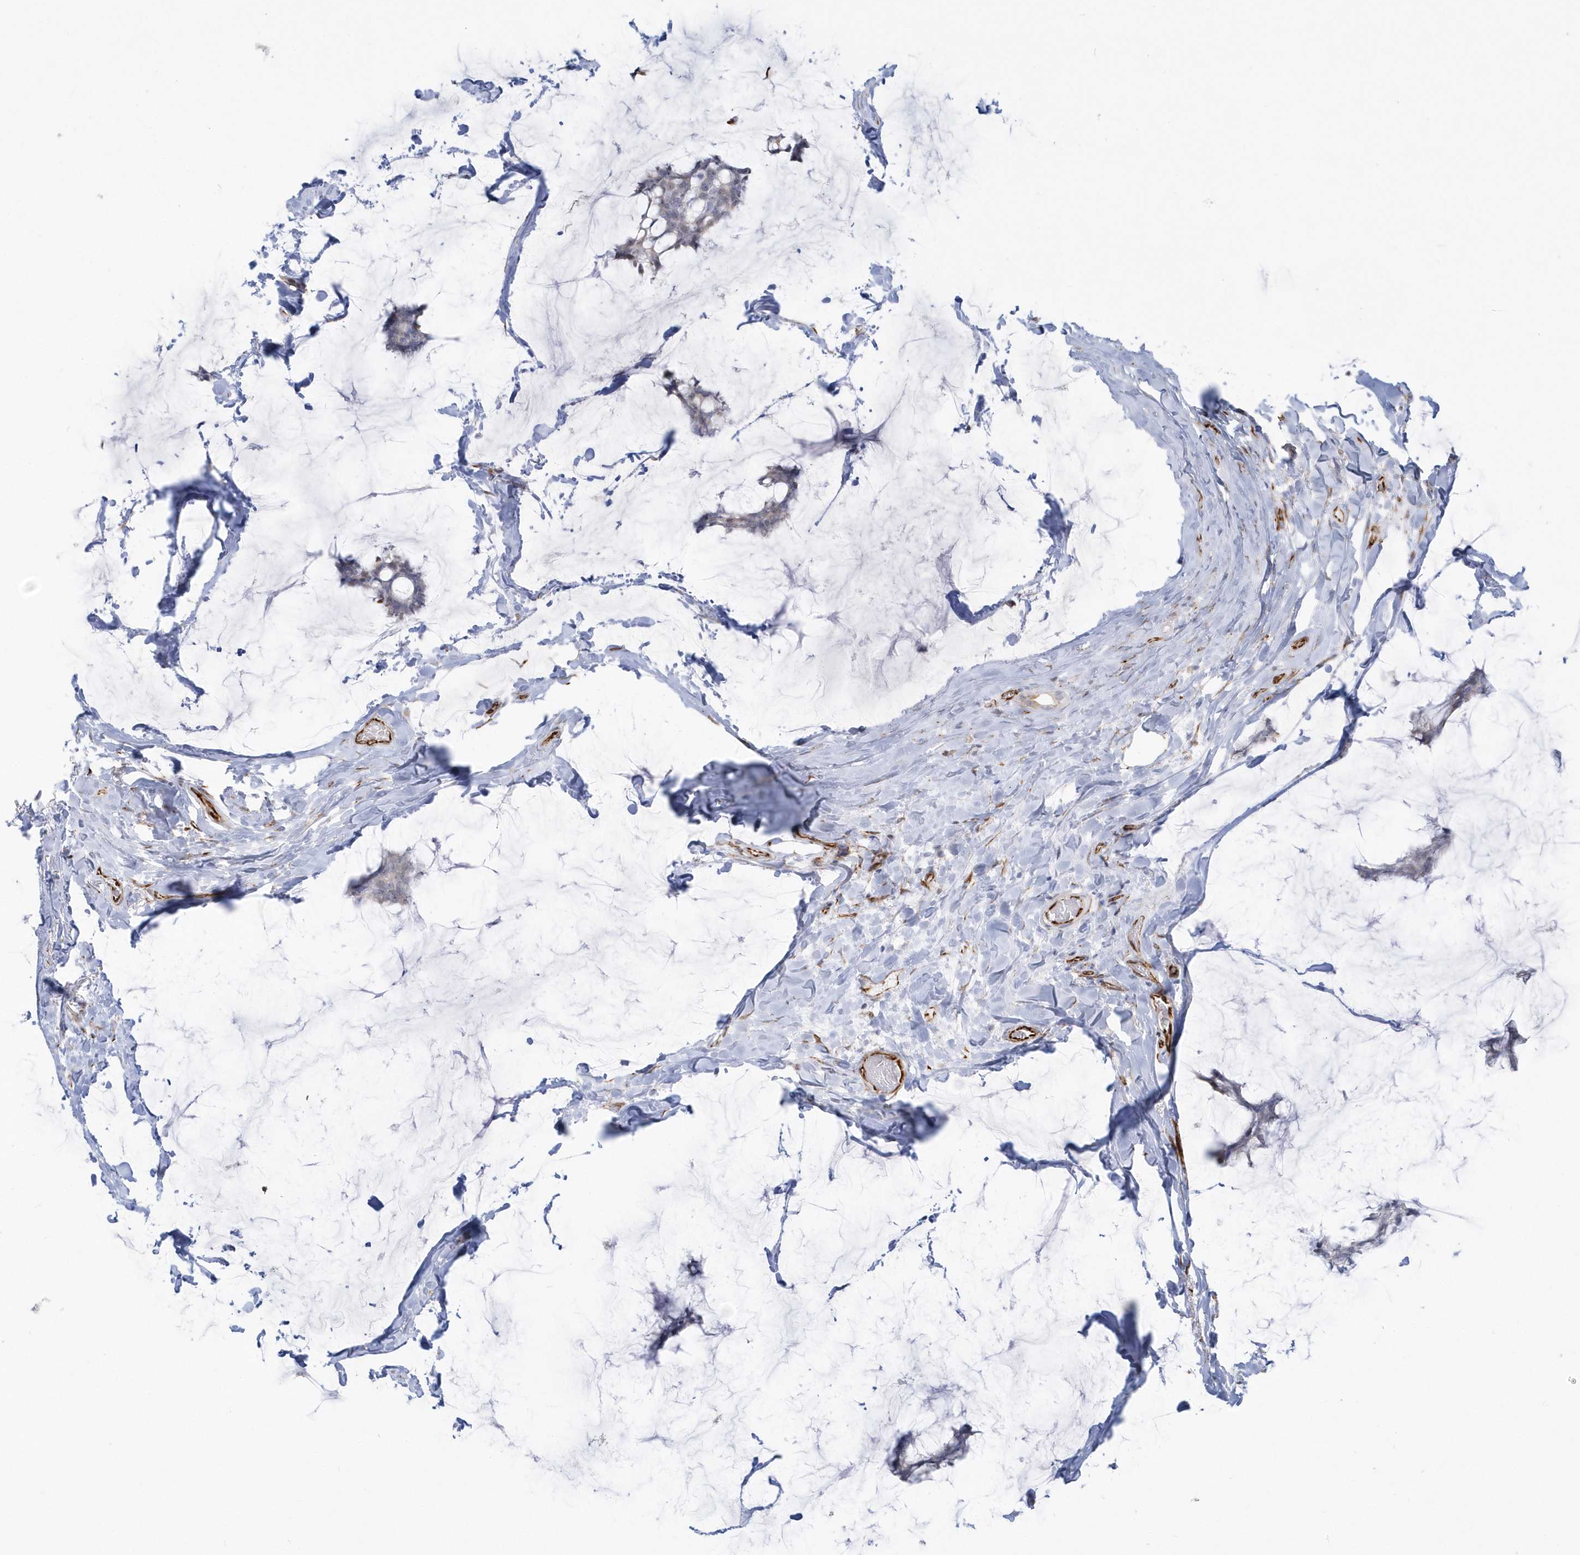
{"staining": {"intensity": "negative", "quantity": "none", "location": "none"}, "tissue": "breast cancer", "cell_type": "Tumor cells", "image_type": "cancer", "snomed": [{"axis": "morphology", "description": "Duct carcinoma"}, {"axis": "topography", "description": "Breast"}], "caption": "Histopathology image shows no protein expression in tumor cells of breast cancer tissue.", "gene": "PPIL6", "patient": {"sex": "female", "age": 93}}